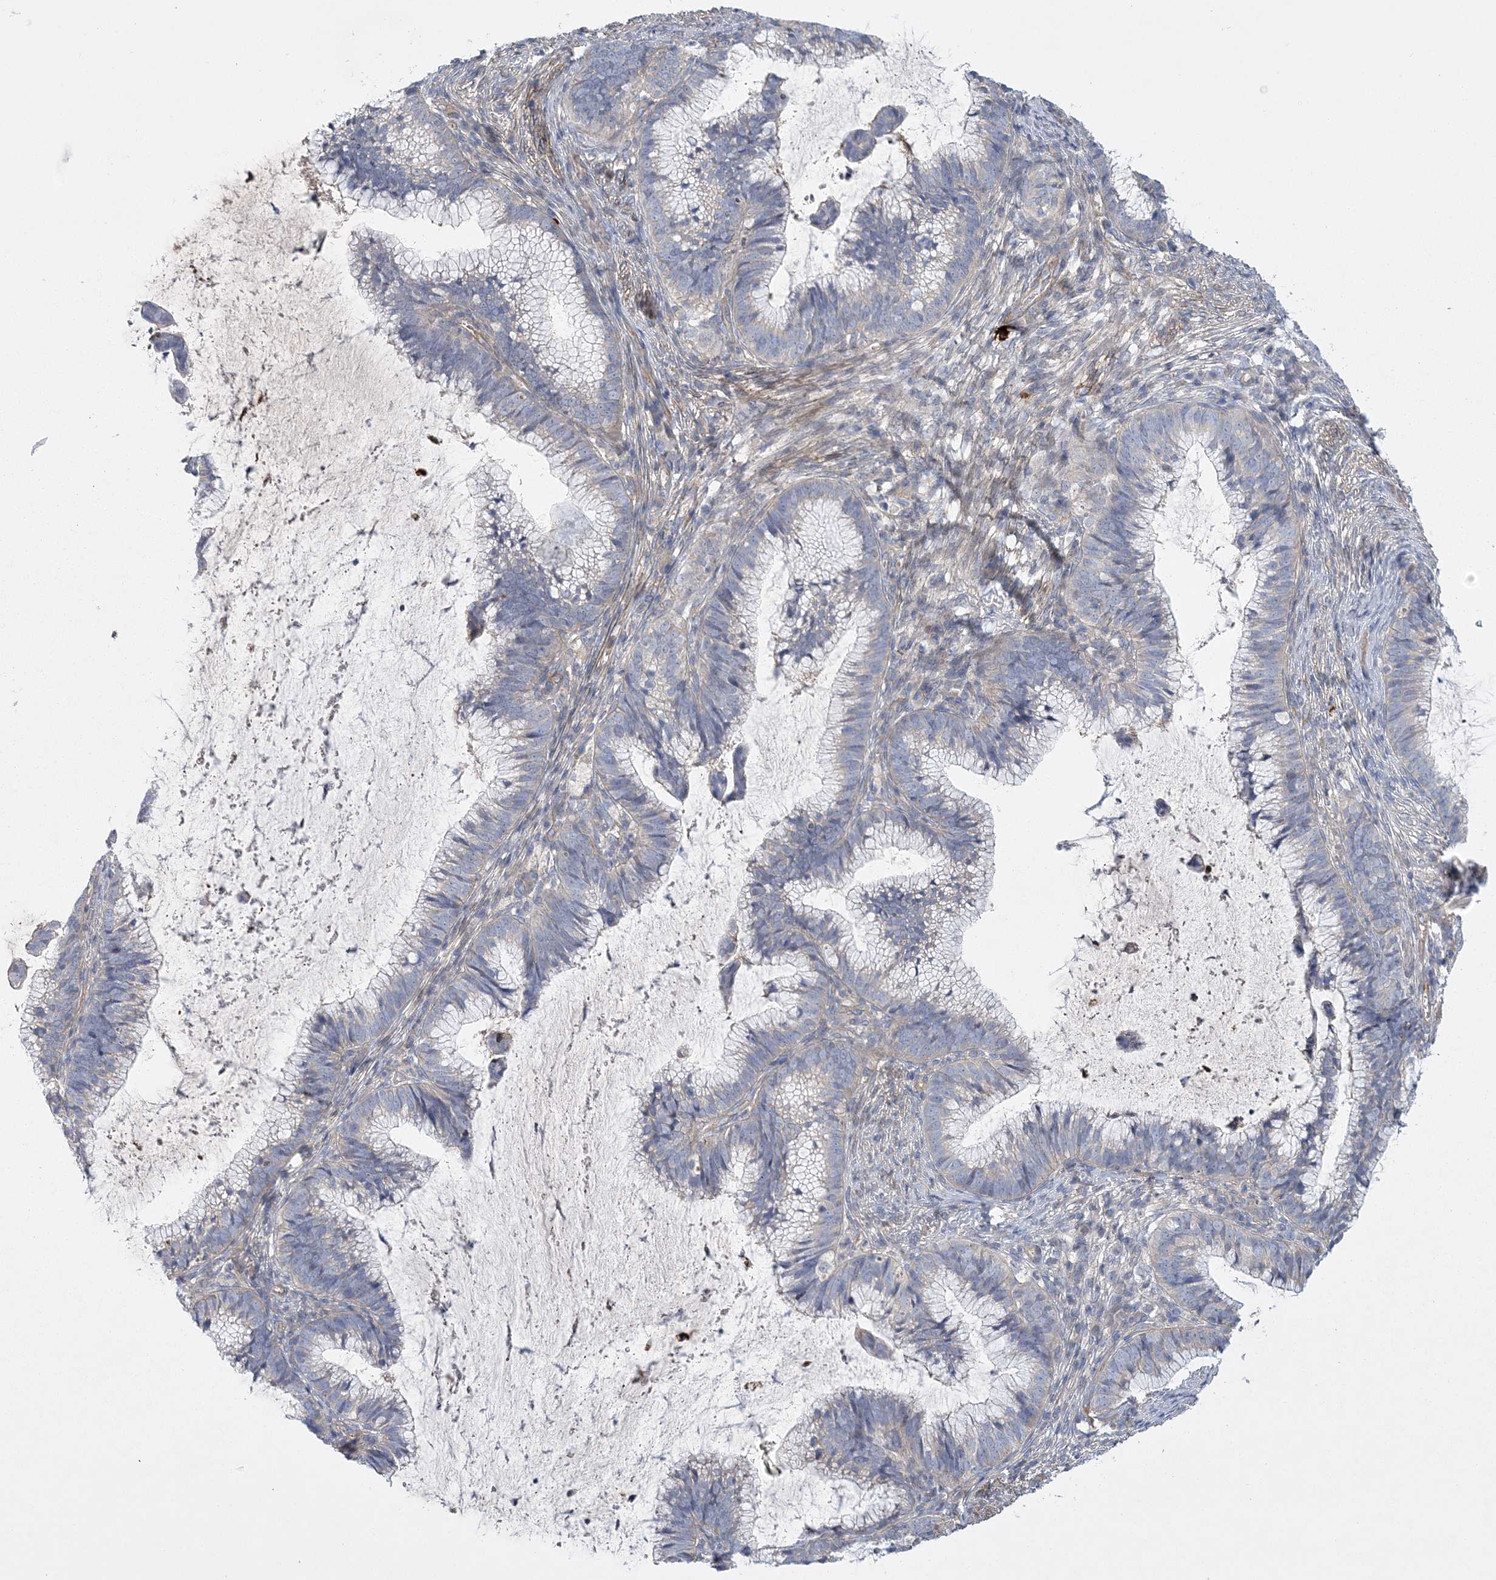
{"staining": {"intensity": "negative", "quantity": "none", "location": "none"}, "tissue": "cervical cancer", "cell_type": "Tumor cells", "image_type": "cancer", "snomed": [{"axis": "morphology", "description": "Adenocarcinoma, NOS"}, {"axis": "topography", "description": "Cervix"}], "caption": "An immunohistochemistry micrograph of cervical cancer (adenocarcinoma) is shown. There is no staining in tumor cells of cervical cancer (adenocarcinoma). The staining is performed using DAB (3,3'-diaminobenzidine) brown chromogen with nuclei counter-stained in using hematoxylin.", "gene": "CALN1", "patient": {"sex": "female", "age": 36}}